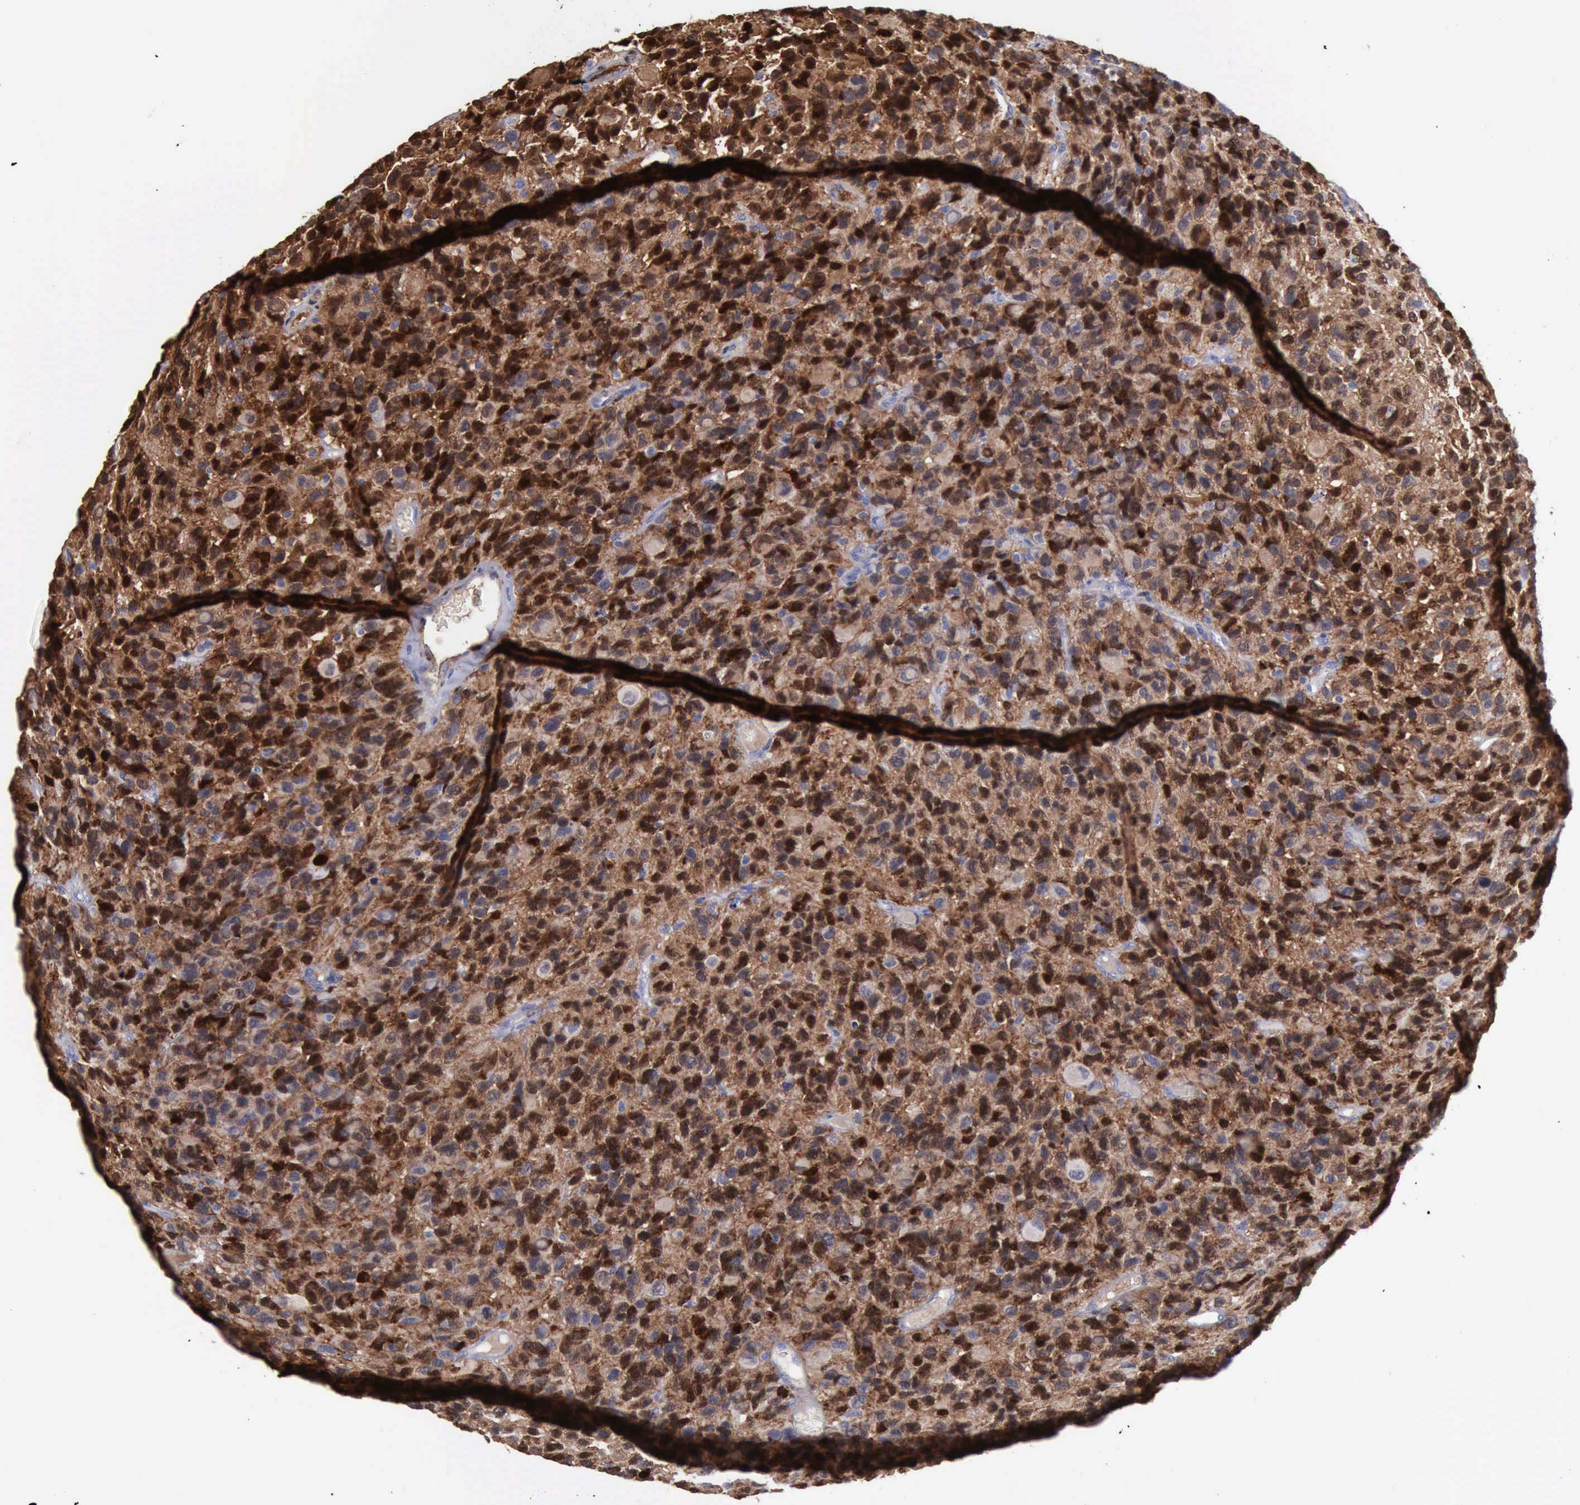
{"staining": {"intensity": "strong", "quantity": ">75%", "location": "cytoplasmic/membranous,nuclear"}, "tissue": "glioma", "cell_type": "Tumor cells", "image_type": "cancer", "snomed": [{"axis": "morphology", "description": "Glioma, malignant, High grade"}, {"axis": "topography", "description": "Brain"}], "caption": "Immunohistochemical staining of malignant glioma (high-grade) displays high levels of strong cytoplasmic/membranous and nuclear expression in about >75% of tumor cells.", "gene": "FHL1", "patient": {"sex": "male", "age": 77}}